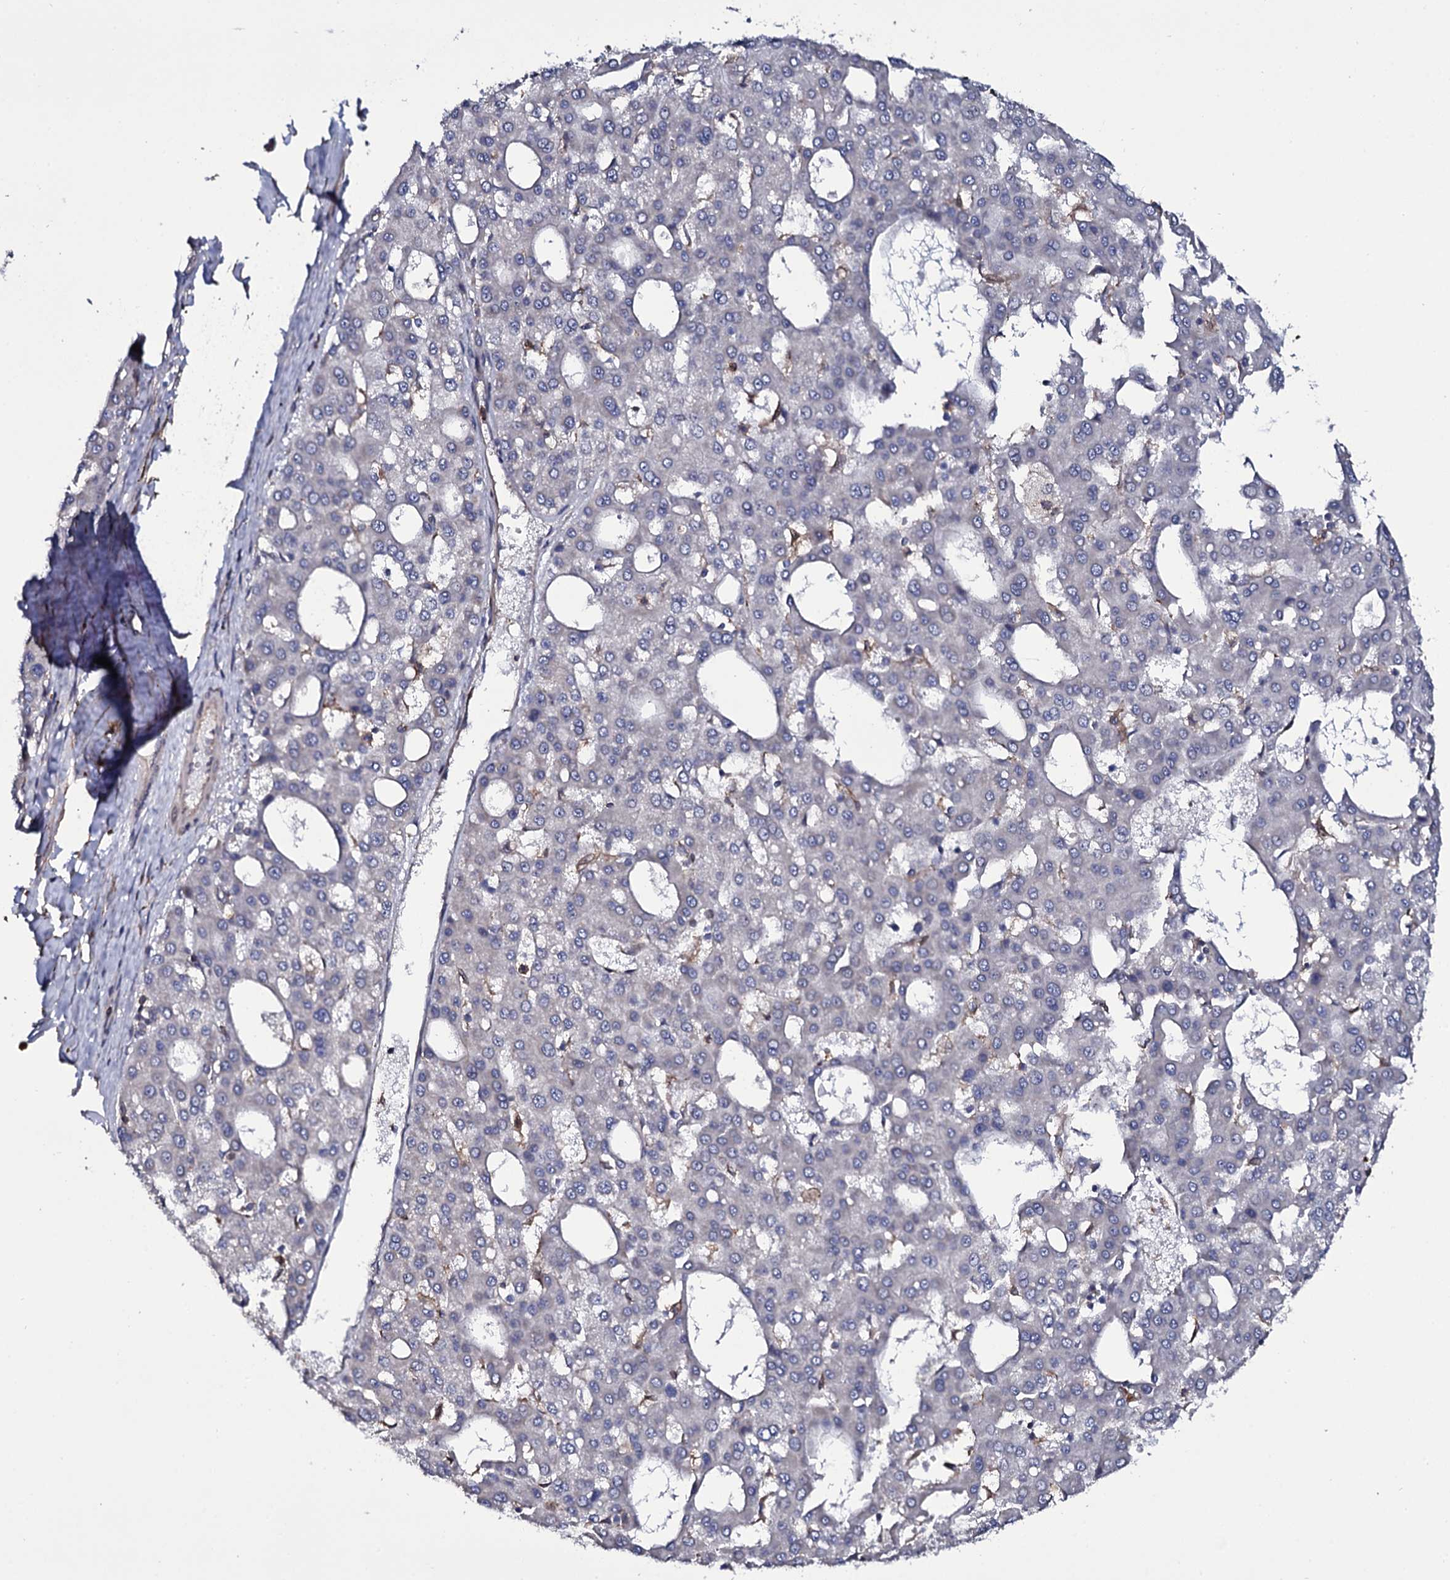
{"staining": {"intensity": "negative", "quantity": "none", "location": "none"}, "tissue": "liver cancer", "cell_type": "Tumor cells", "image_type": "cancer", "snomed": [{"axis": "morphology", "description": "Carcinoma, Hepatocellular, NOS"}, {"axis": "topography", "description": "Liver"}], "caption": "This is an immunohistochemistry (IHC) micrograph of liver cancer (hepatocellular carcinoma). There is no expression in tumor cells.", "gene": "TTC23", "patient": {"sex": "male", "age": 47}}